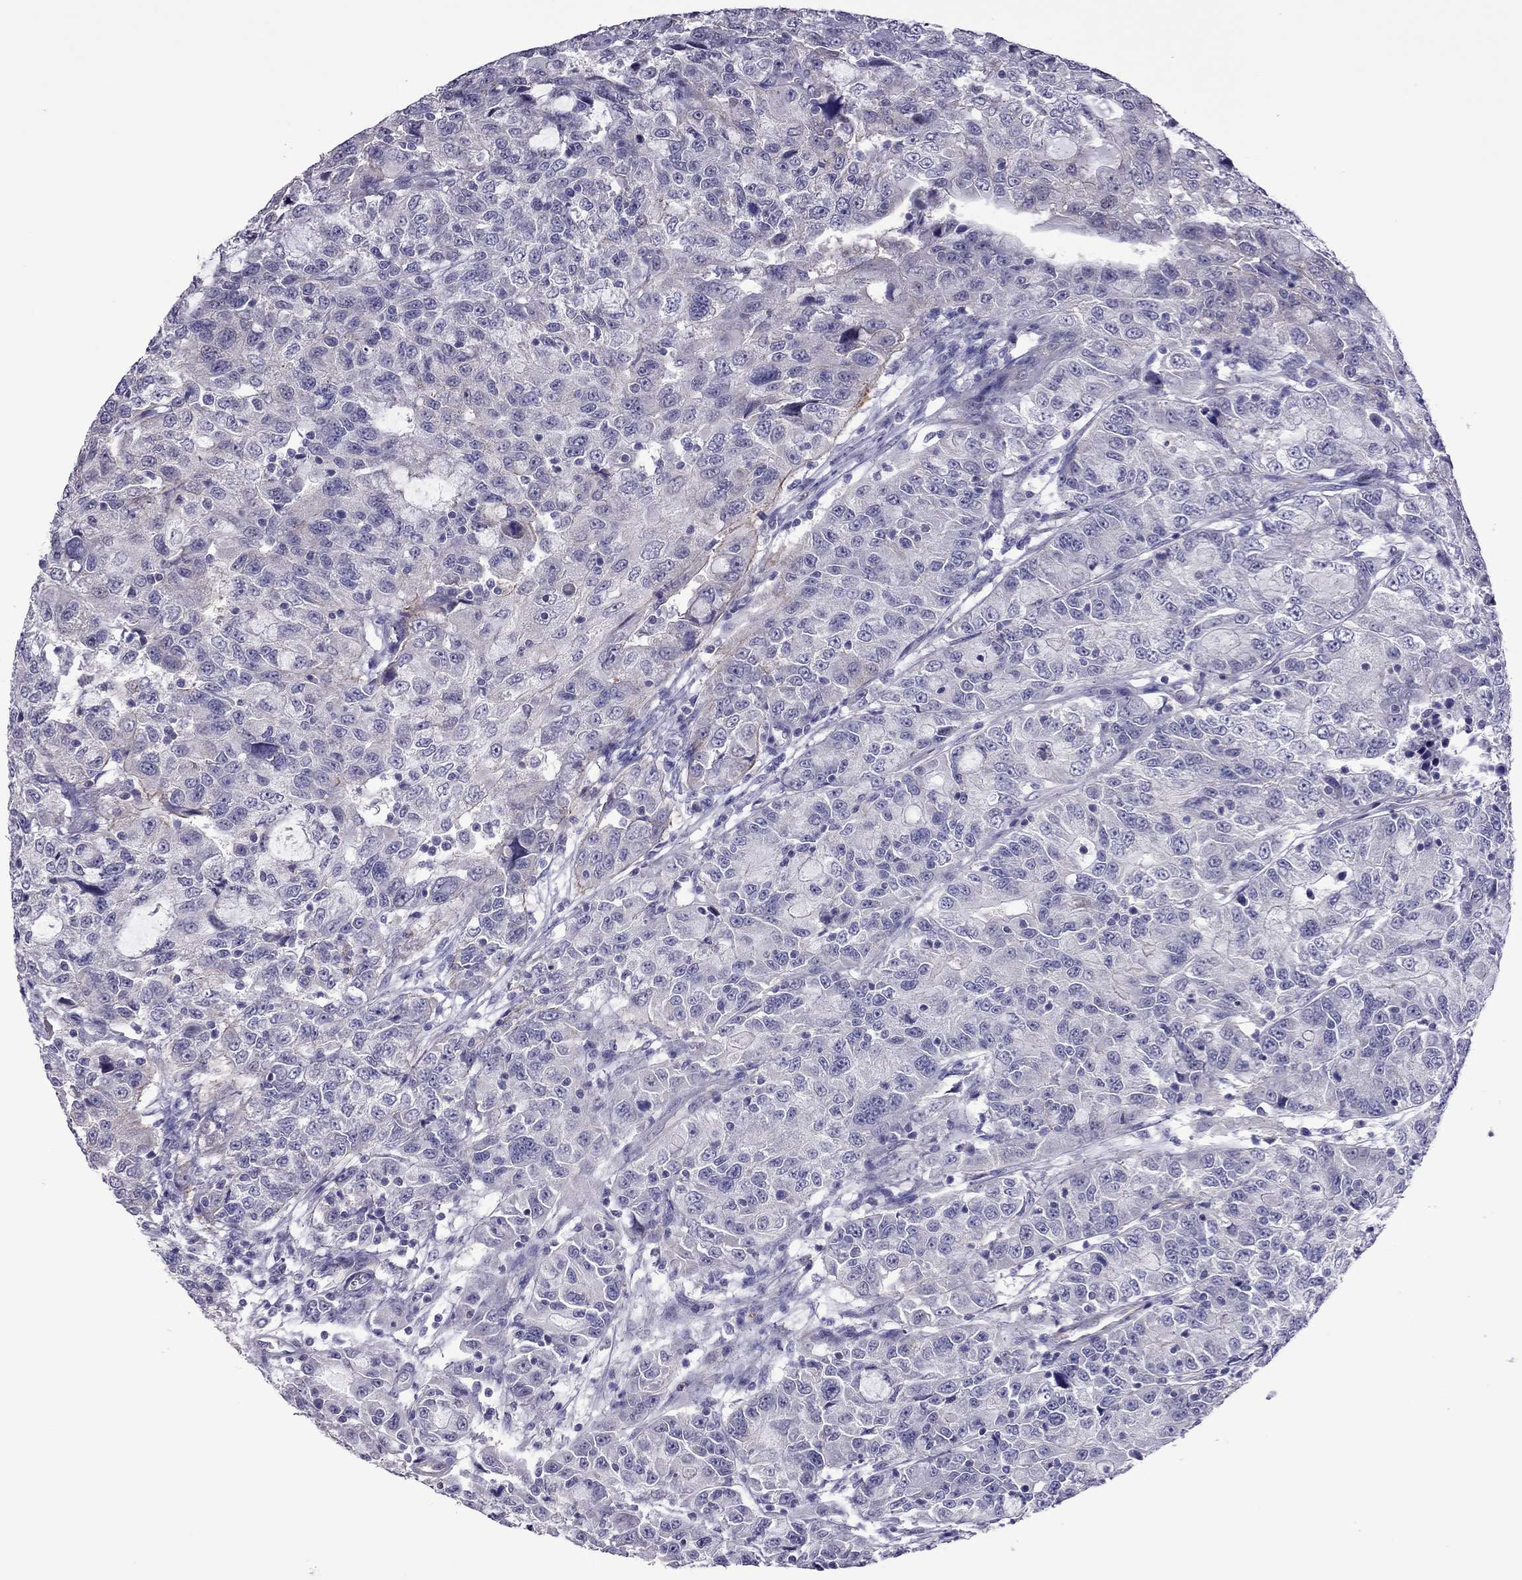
{"staining": {"intensity": "negative", "quantity": "none", "location": "none"}, "tissue": "urothelial cancer", "cell_type": "Tumor cells", "image_type": "cancer", "snomed": [{"axis": "morphology", "description": "Urothelial carcinoma, NOS"}, {"axis": "morphology", "description": "Urothelial carcinoma, High grade"}, {"axis": "topography", "description": "Urinary bladder"}], "caption": "High power microscopy histopathology image of an immunohistochemistry (IHC) image of urothelial cancer, revealing no significant staining in tumor cells.", "gene": "SLC16A8", "patient": {"sex": "female", "age": 73}}